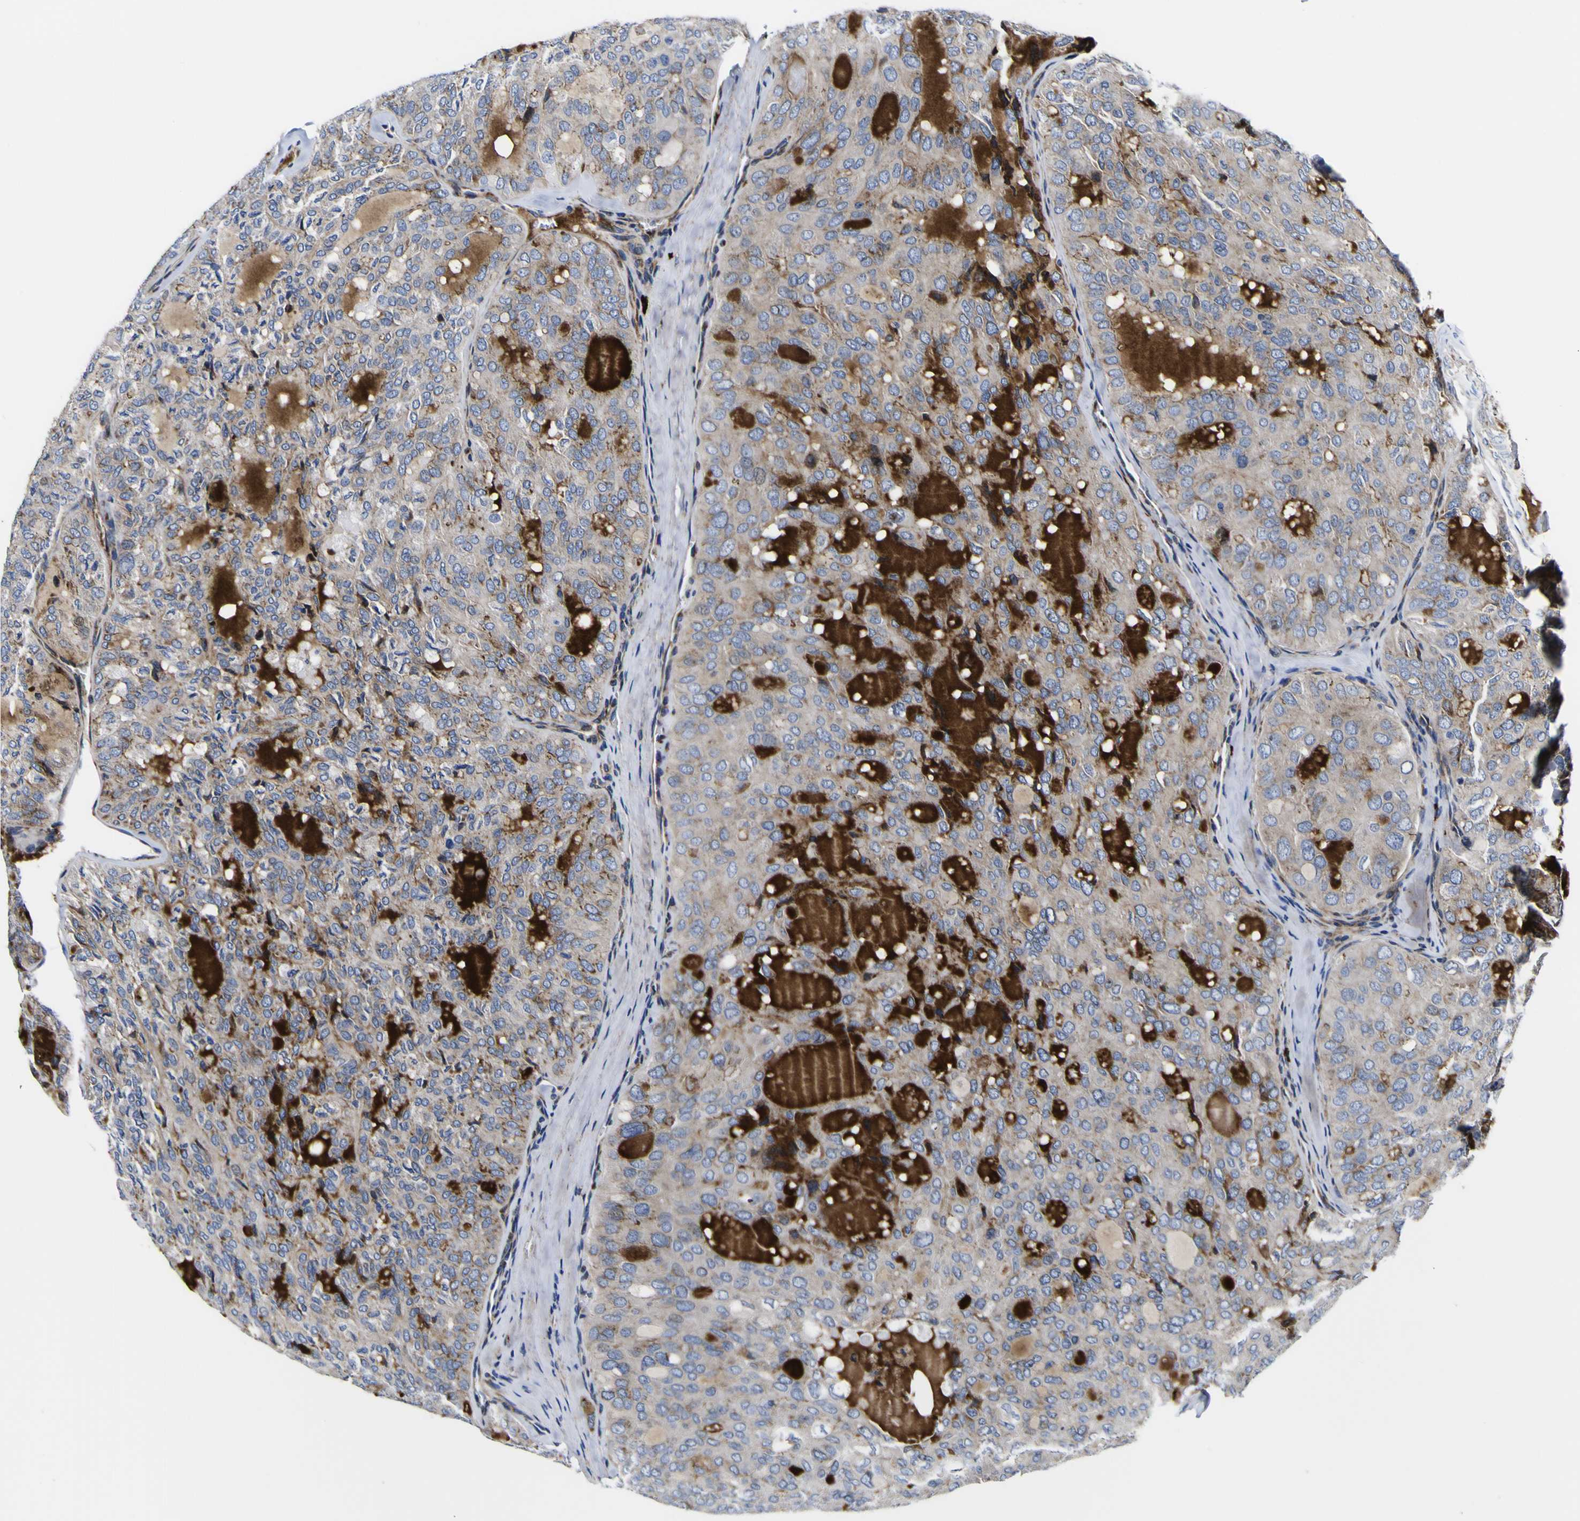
{"staining": {"intensity": "weak", "quantity": ">75%", "location": "cytoplasmic/membranous"}, "tissue": "thyroid cancer", "cell_type": "Tumor cells", "image_type": "cancer", "snomed": [{"axis": "morphology", "description": "Follicular adenoma carcinoma, NOS"}, {"axis": "topography", "description": "Thyroid gland"}], "caption": "Immunohistochemical staining of human thyroid cancer (follicular adenoma carcinoma) shows low levels of weak cytoplasmic/membranous positivity in approximately >75% of tumor cells. Immunohistochemistry stains the protein of interest in brown and the nuclei are stained blue.", "gene": "SCD", "patient": {"sex": "male", "age": 75}}